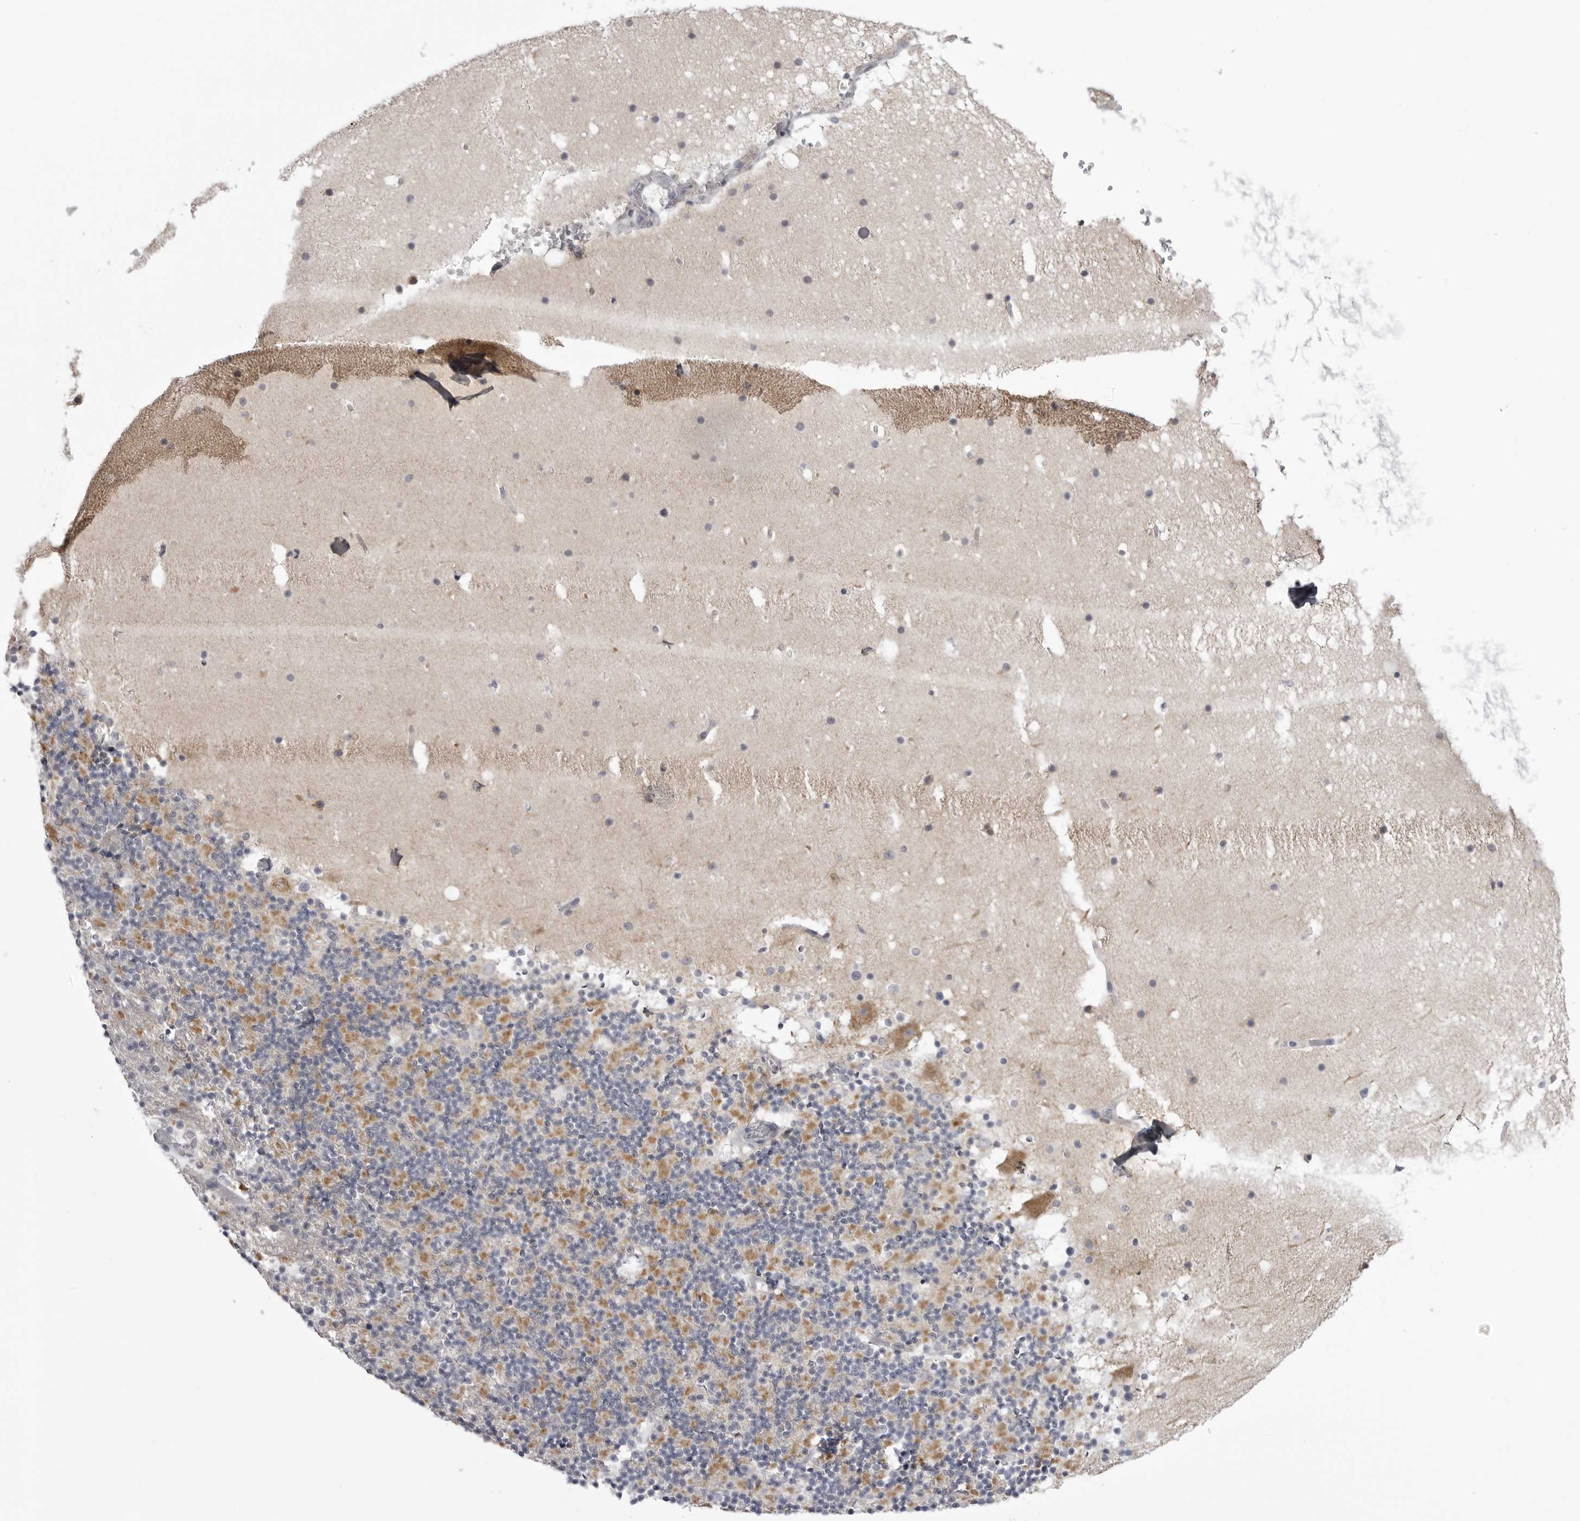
{"staining": {"intensity": "moderate", "quantity": "<25%", "location": "cytoplasmic/membranous"}, "tissue": "cerebellum", "cell_type": "Cells in granular layer", "image_type": "normal", "snomed": [{"axis": "morphology", "description": "Normal tissue, NOS"}, {"axis": "topography", "description": "Cerebellum"}], "caption": "Immunohistochemistry photomicrograph of normal human cerebellum stained for a protein (brown), which reveals low levels of moderate cytoplasmic/membranous positivity in approximately <25% of cells in granular layer.", "gene": "TUFM", "patient": {"sex": "male", "age": 57}}